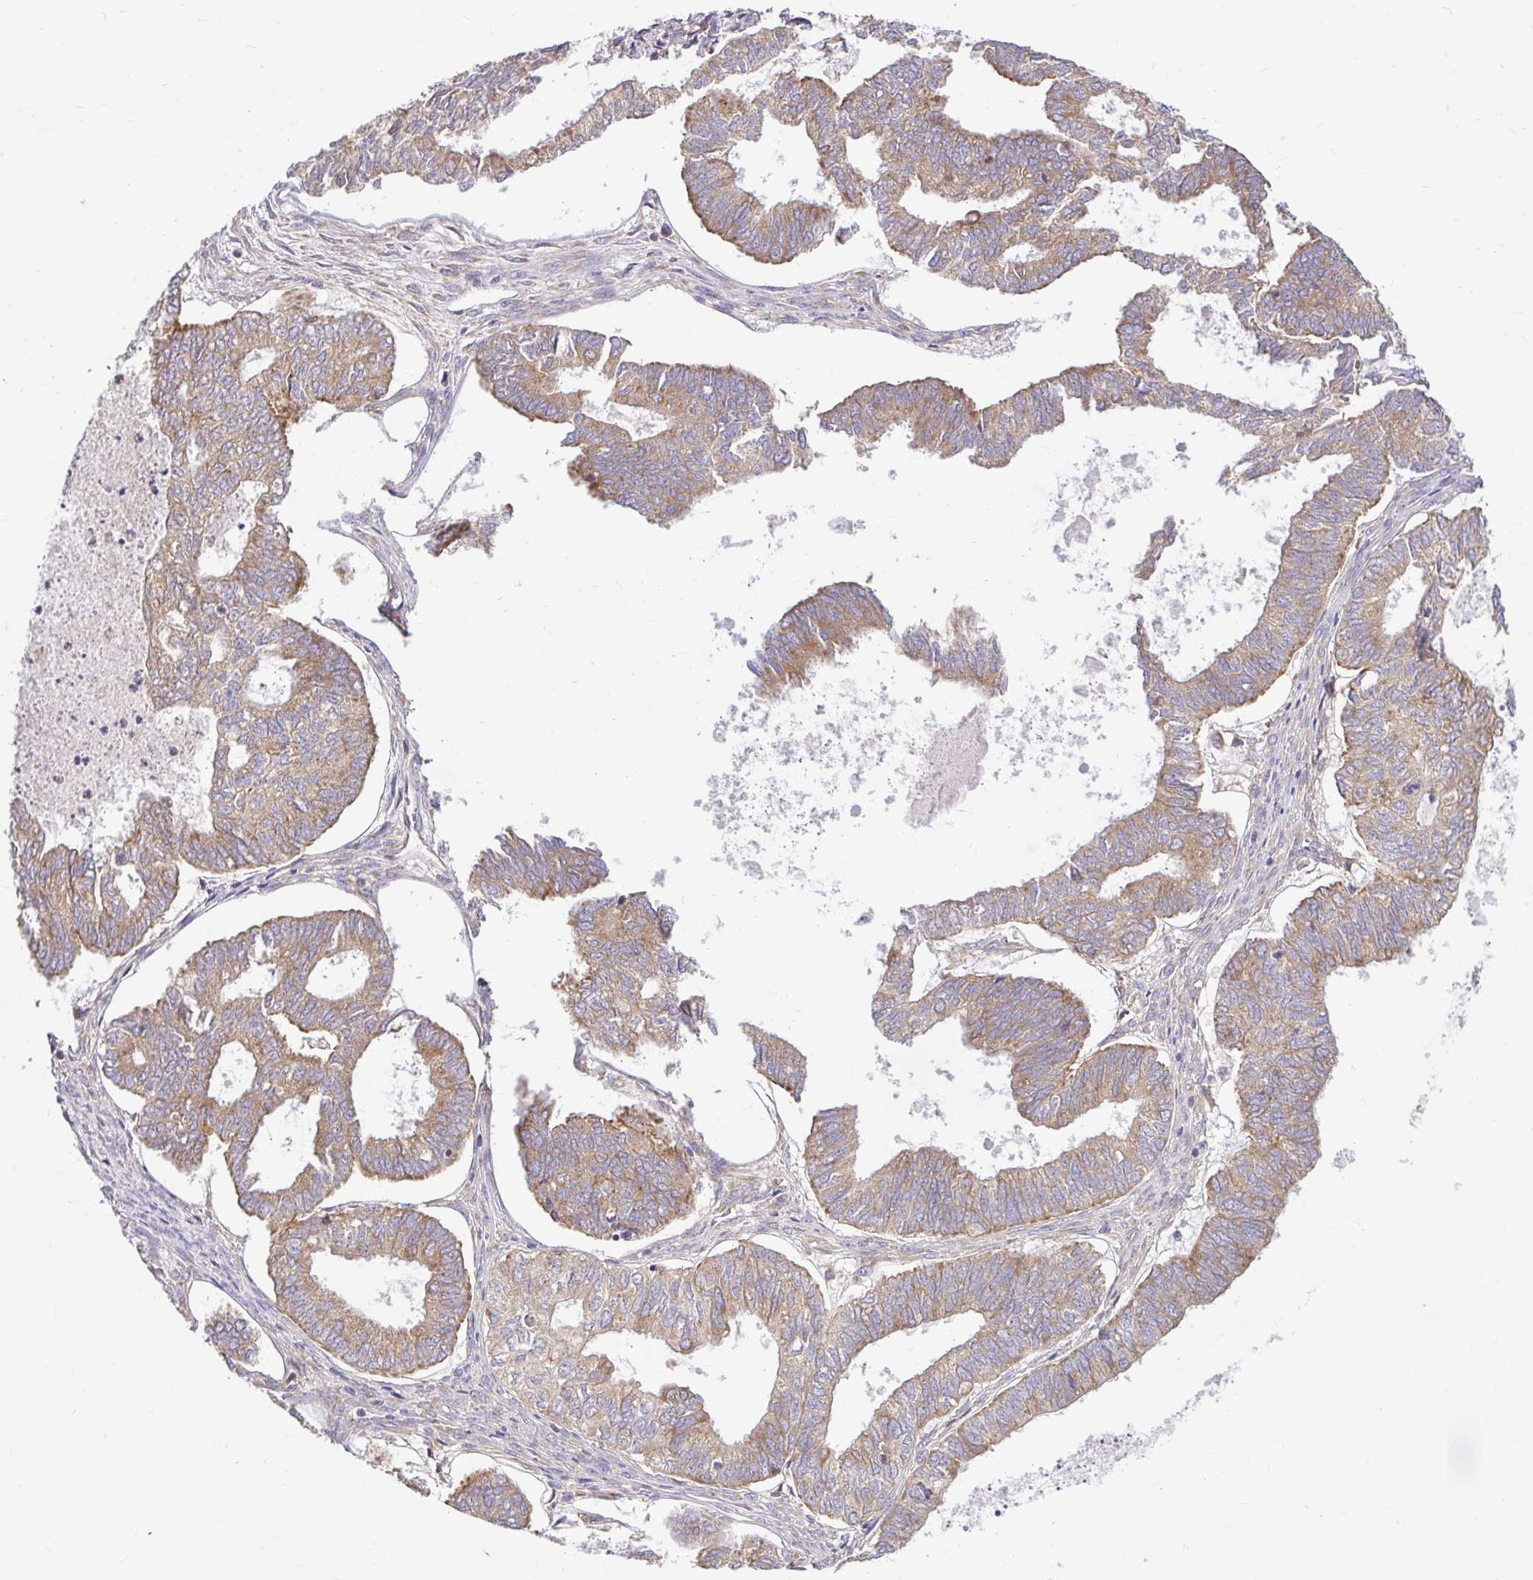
{"staining": {"intensity": "moderate", "quantity": ">75%", "location": "cytoplasmic/membranous"}, "tissue": "ovarian cancer", "cell_type": "Tumor cells", "image_type": "cancer", "snomed": [{"axis": "morphology", "description": "Carcinoma, endometroid"}, {"axis": "topography", "description": "Ovary"}], "caption": "Ovarian cancer stained for a protein (brown) displays moderate cytoplasmic/membranous positive expression in approximately >75% of tumor cells.", "gene": "VTI1B", "patient": {"sex": "female", "age": 64}}